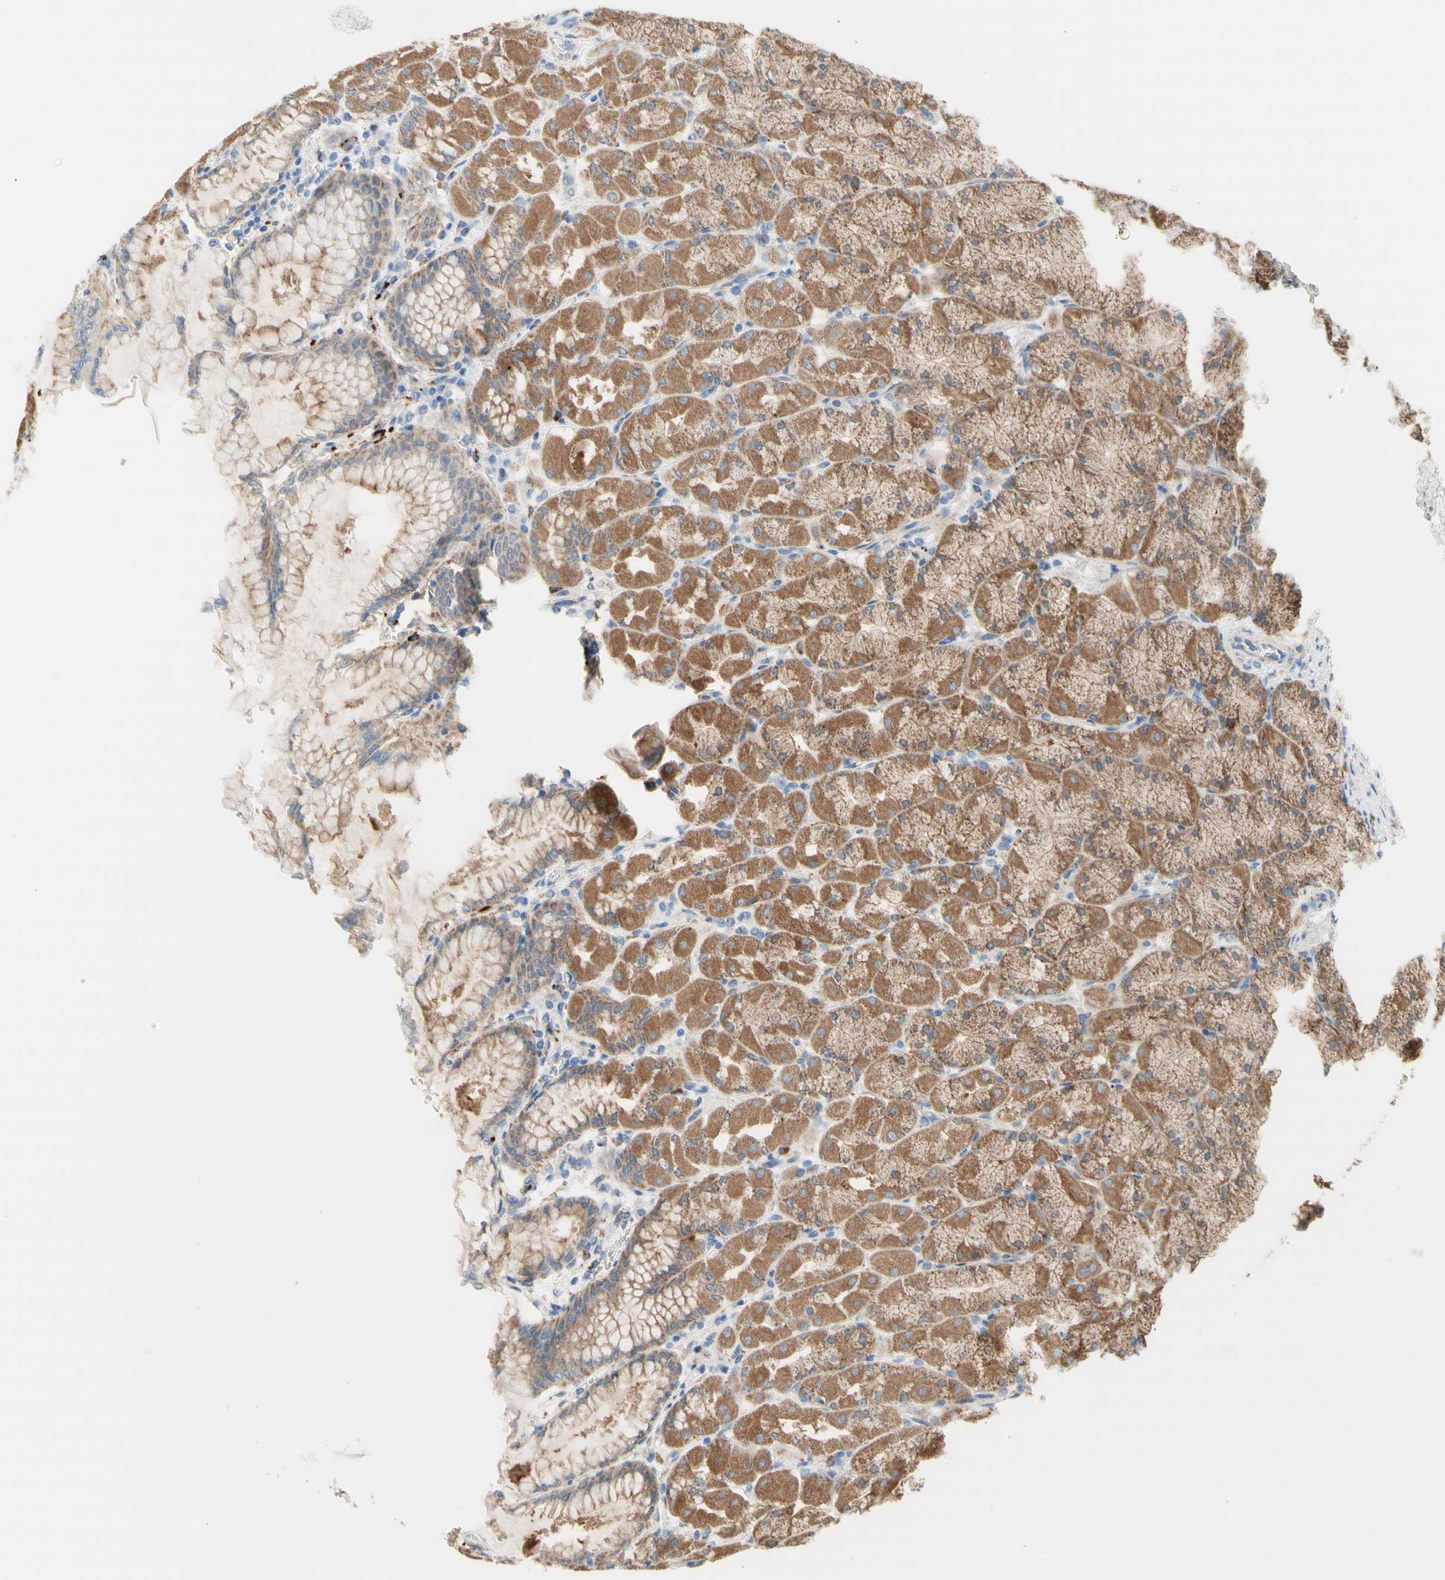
{"staining": {"intensity": "moderate", "quantity": "25%-75%", "location": "cytoplasmic/membranous"}, "tissue": "stomach", "cell_type": "Glandular cells", "image_type": "normal", "snomed": [{"axis": "morphology", "description": "Normal tissue, NOS"}, {"axis": "topography", "description": "Stomach, upper"}], "caption": "A high-resolution photomicrograph shows immunohistochemistry staining of normal stomach, which shows moderate cytoplasmic/membranous expression in approximately 25%-75% of glandular cells.", "gene": "URB2", "patient": {"sex": "female", "age": 56}}